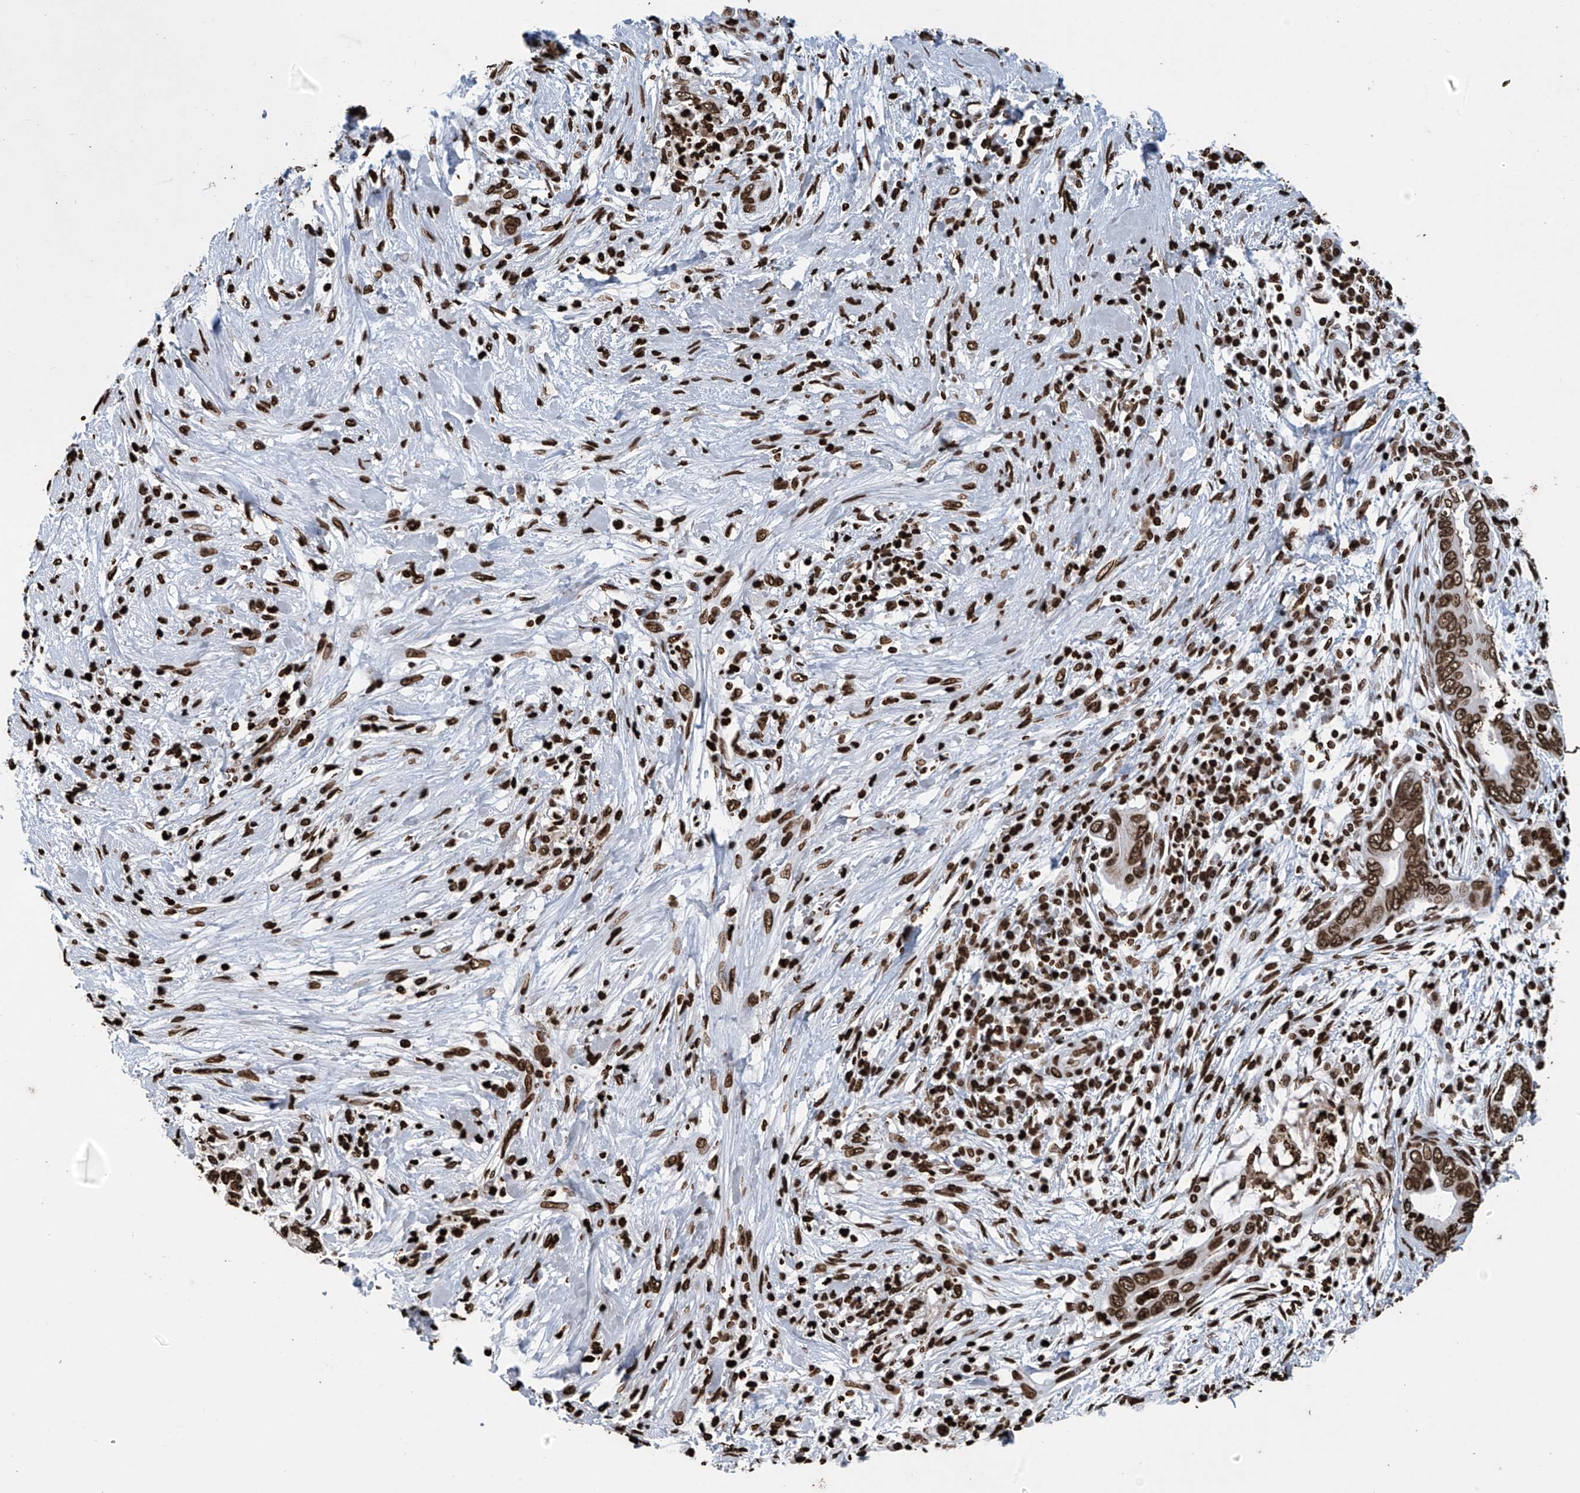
{"staining": {"intensity": "strong", "quantity": ">75%", "location": "nuclear"}, "tissue": "pancreatic cancer", "cell_type": "Tumor cells", "image_type": "cancer", "snomed": [{"axis": "morphology", "description": "Adenocarcinoma, NOS"}, {"axis": "topography", "description": "Pancreas"}], "caption": "A brown stain highlights strong nuclear expression of a protein in pancreatic adenocarcinoma tumor cells. The staining was performed using DAB (3,3'-diaminobenzidine) to visualize the protein expression in brown, while the nuclei were stained in blue with hematoxylin (Magnification: 20x).", "gene": "H3-3A", "patient": {"sex": "male", "age": 75}}